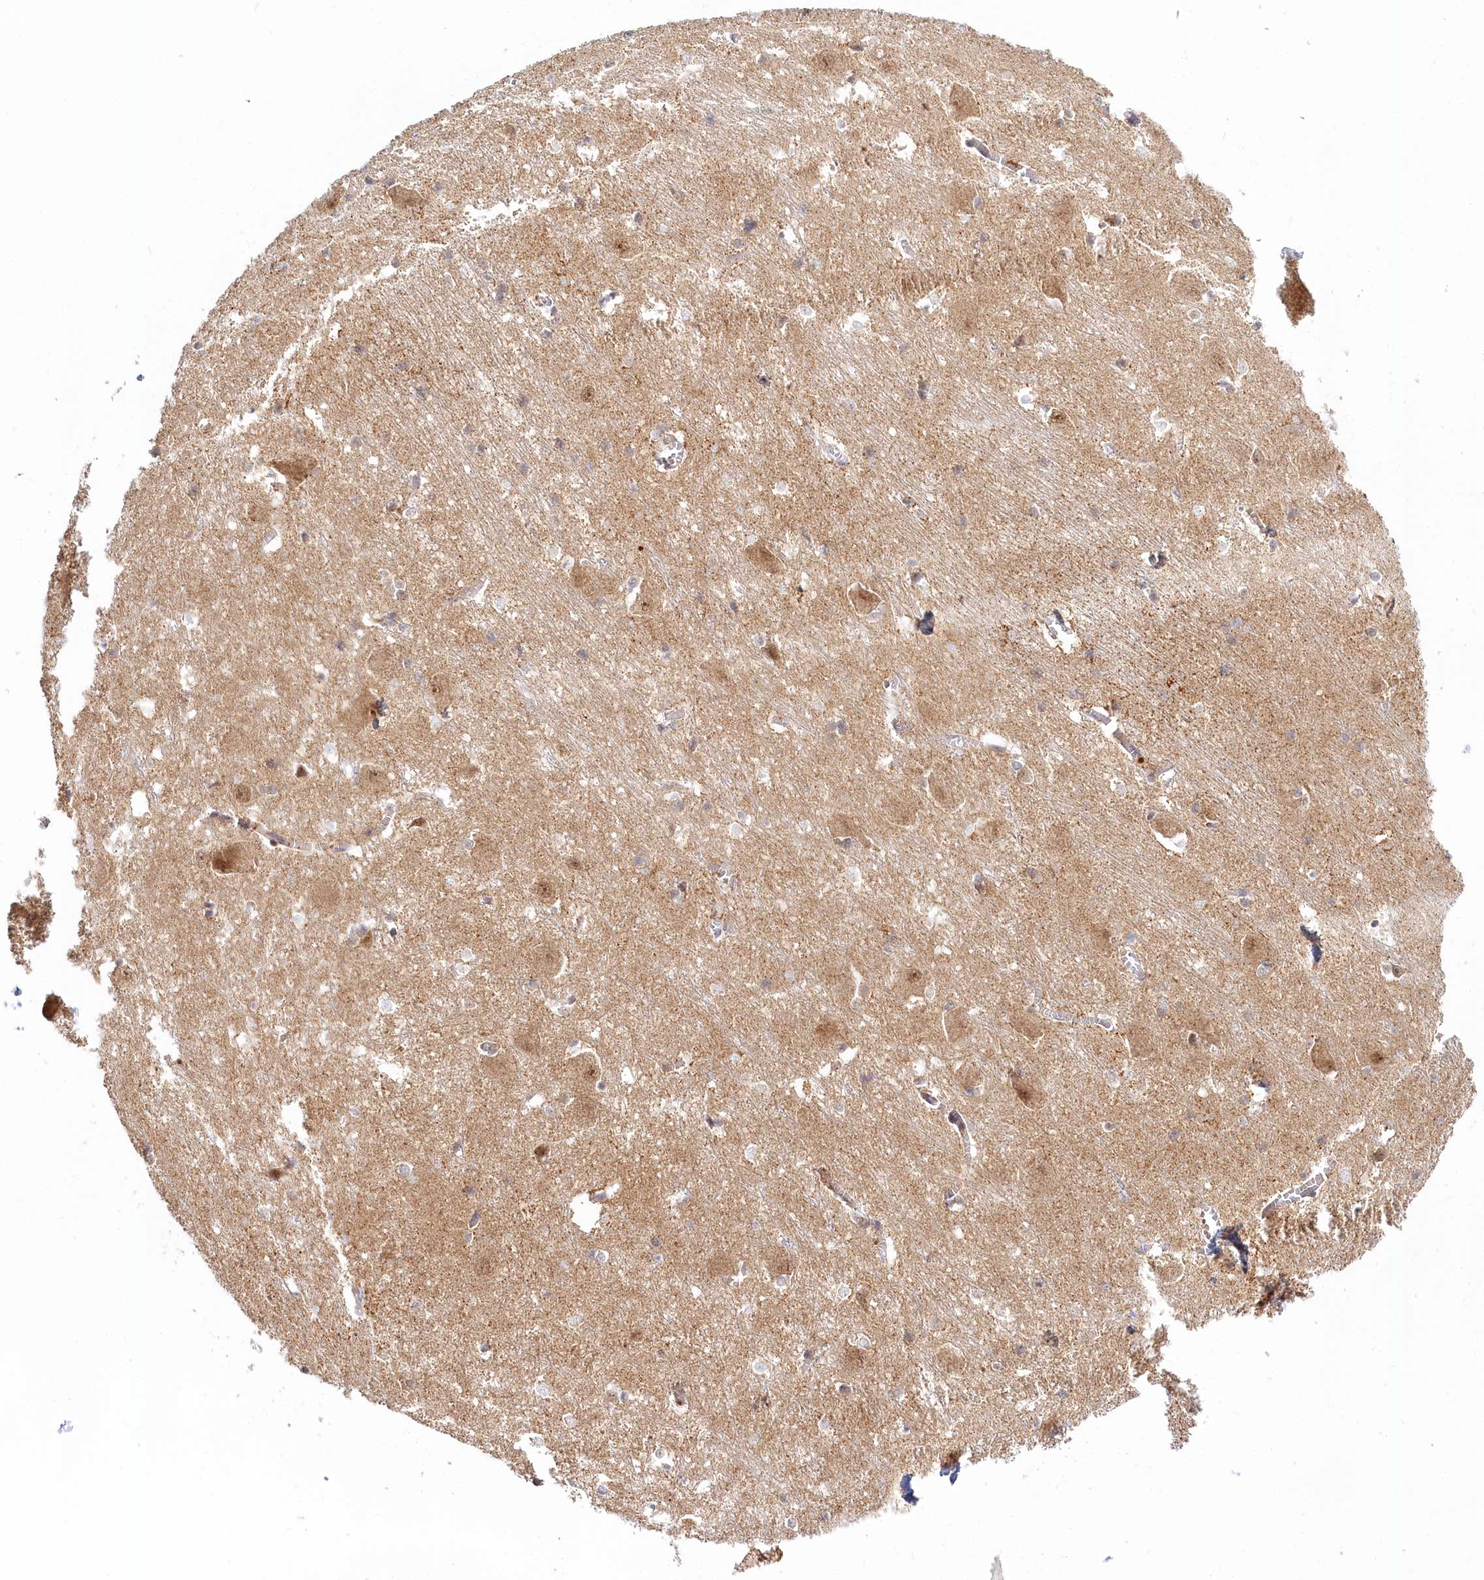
{"staining": {"intensity": "weak", "quantity": "<25%", "location": "cytoplasmic/membranous"}, "tissue": "caudate", "cell_type": "Glial cells", "image_type": "normal", "snomed": [{"axis": "morphology", "description": "Normal tissue, NOS"}, {"axis": "topography", "description": "Lateral ventricle wall"}], "caption": "This is a histopathology image of IHC staining of unremarkable caudate, which shows no staining in glial cells.", "gene": "RTN4IP1", "patient": {"sex": "male", "age": 37}}